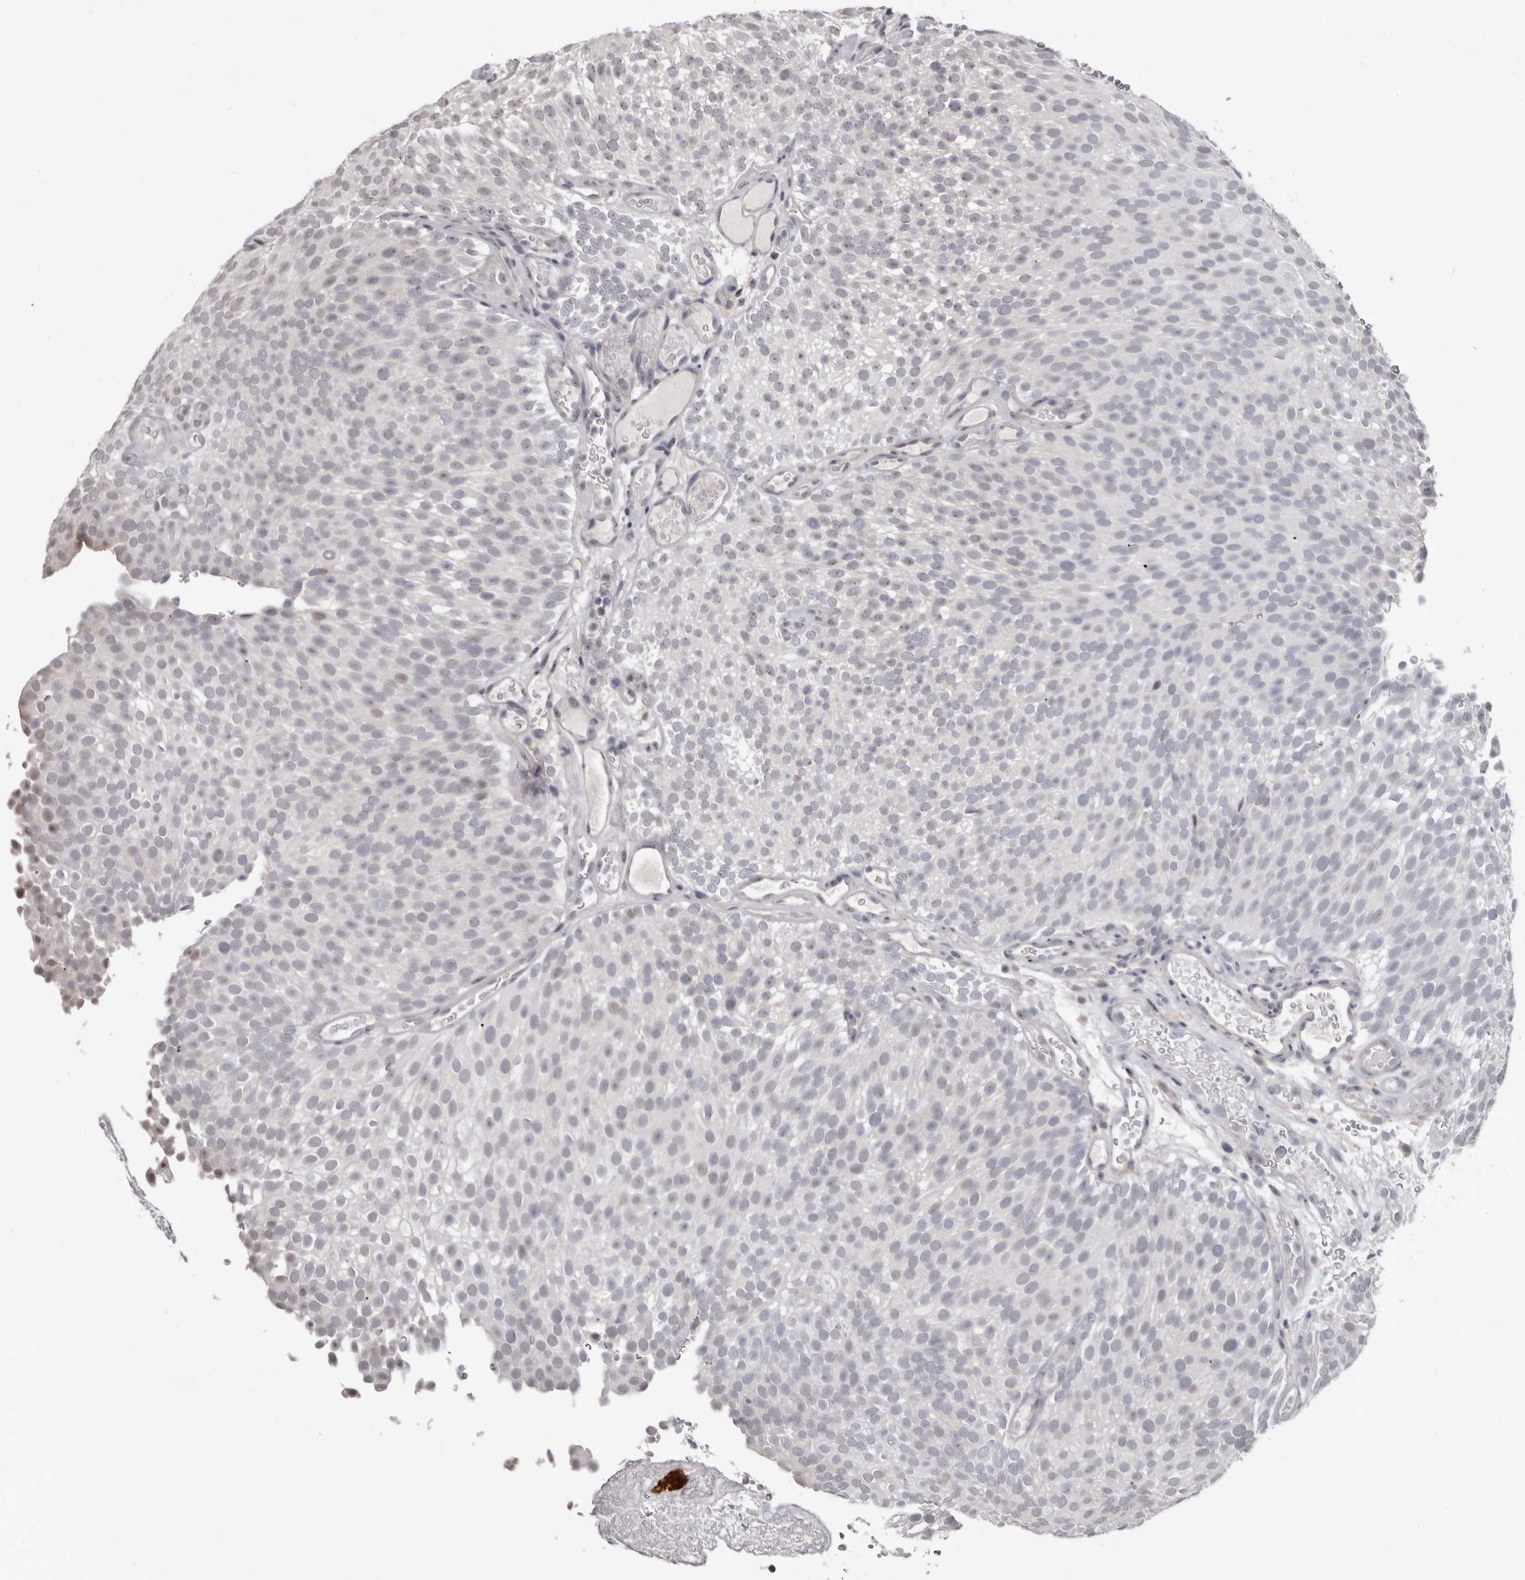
{"staining": {"intensity": "negative", "quantity": "none", "location": "none"}, "tissue": "urothelial cancer", "cell_type": "Tumor cells", "image_type": "cancer", "snomed": [{"axis": "morphology", "description": "Urothelial carcinoma, Low grade"}, {"axis": "topography", "description": "Urinary bladder"}], "caption": "Urothelial cancer stained for a protein using IHC exhibits no positivity tumor cells.", "gene": "BAD", "patient": {"sex": "male", "age": 78}}